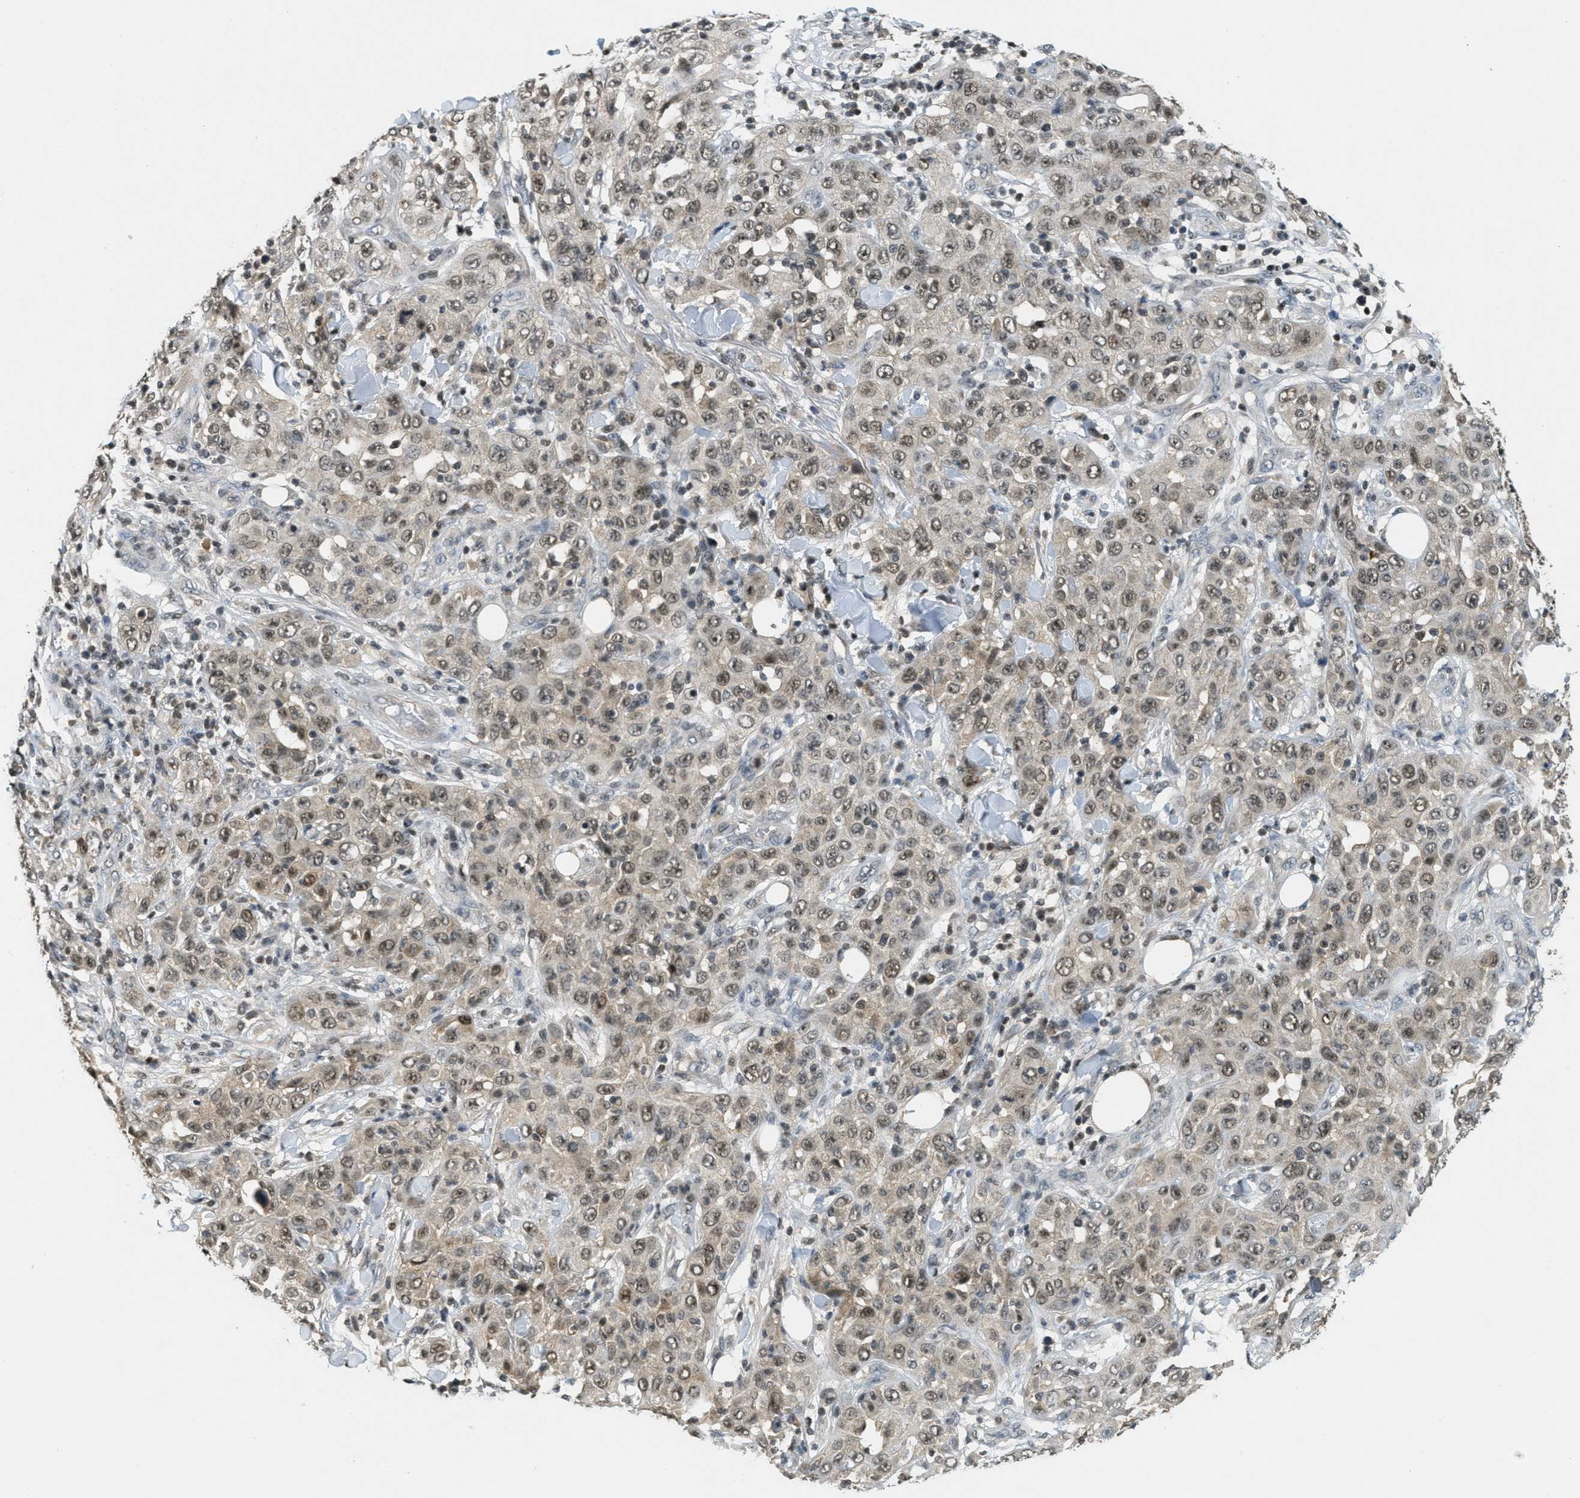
{"staining": {"intensity": "moderate", "quantity": ">75%", "location": "nuclear"}, "tissue": "skin cancer", "cell_type": "Tumor cells", "image_type": "cancer", "snomed": [{"axis": "morphology", "description": "Squamous cell carcinoma, NOS"}, {"axis": "topography", "description": "Skin"}], "caption": "Skin squamous cell carcinoma stained with DAB immunohistochemistry (IHC) demonstrates medium levels of moderate nuclear expression in approximately >75% of tumor cells. The staining was performed using DAB (3,3'-diaminobenzidine), with brown indicating positive protein expression. Nuclei are stained blue with hematoxylin.", "gene": "DNAJB1", "patient": {"sex": "female", "age": 88}}